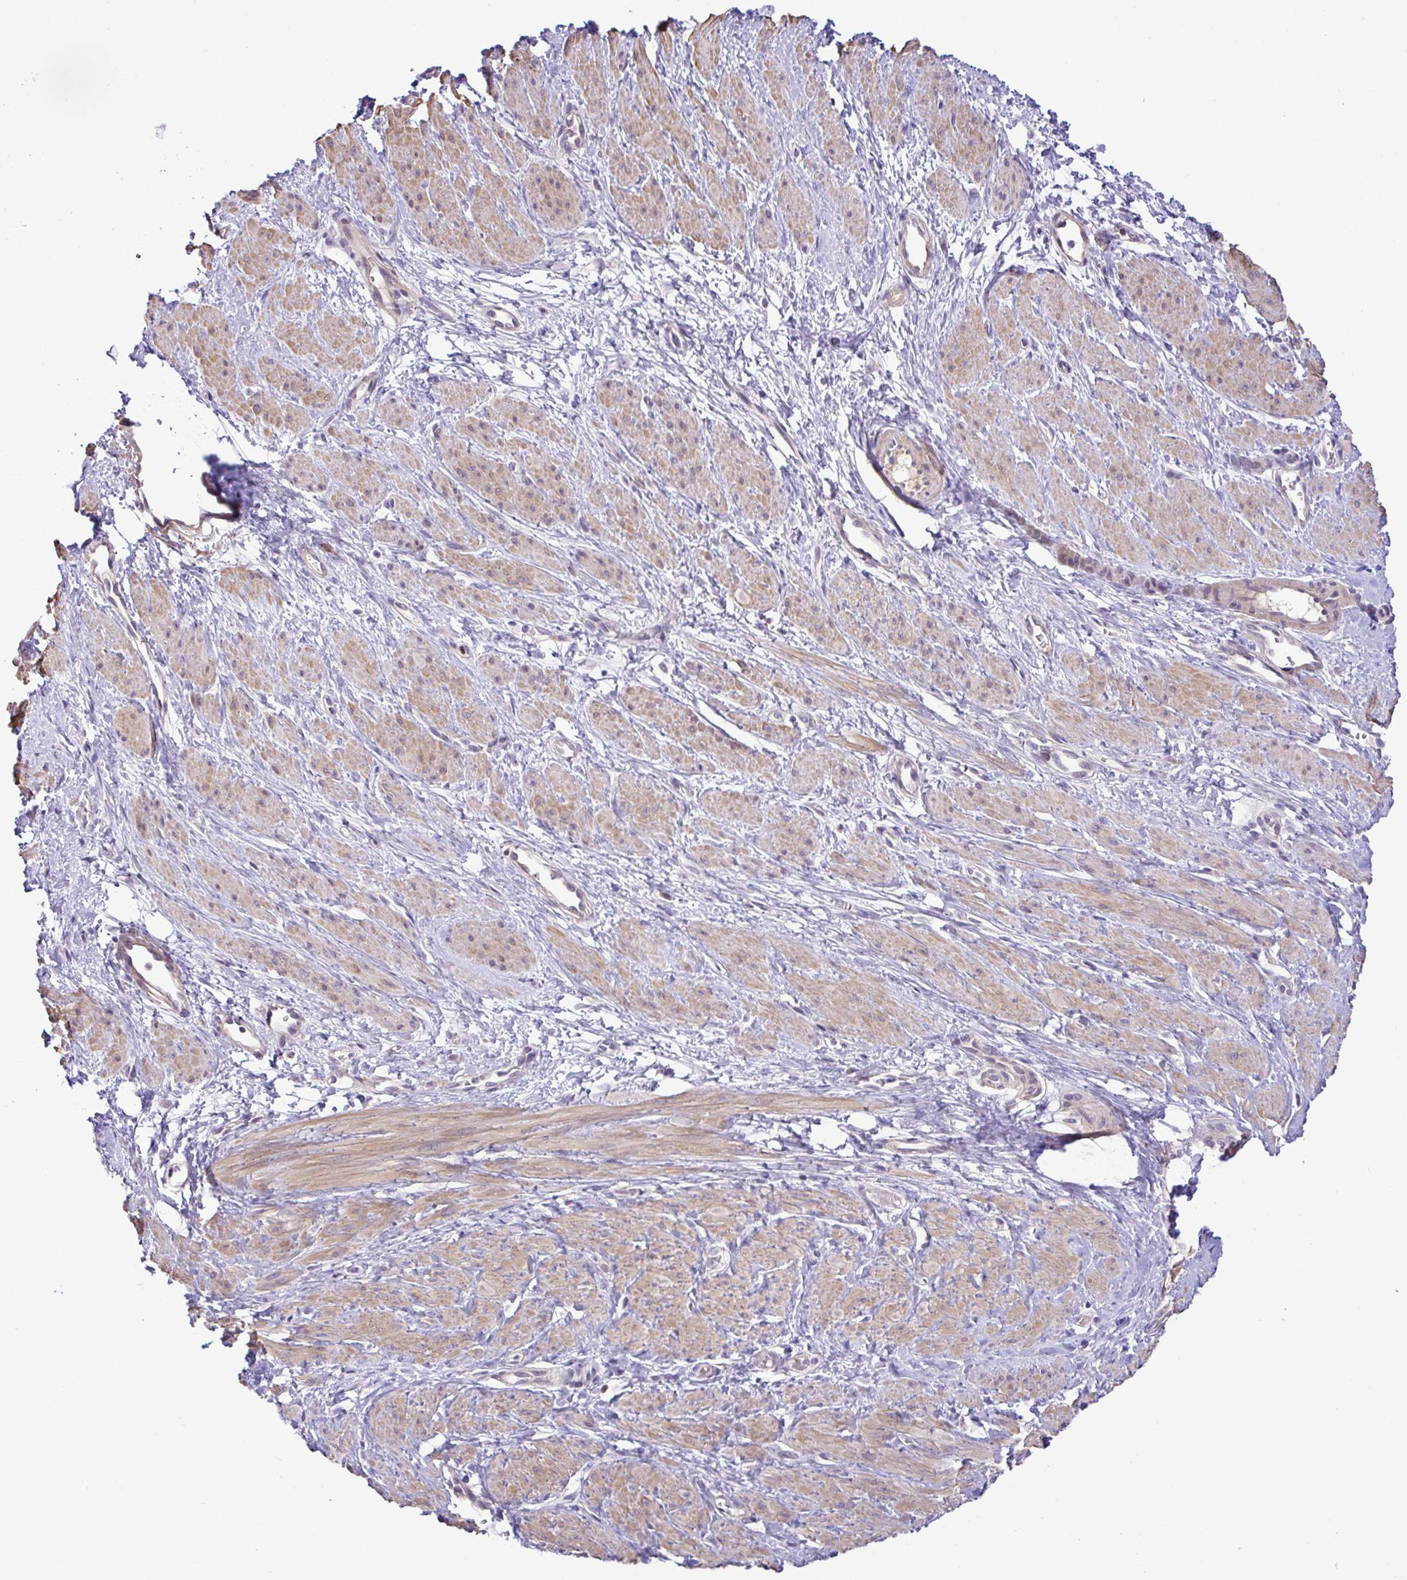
{"staining": {"intensity": "moderate", "quantity": "25%-75%", "location": "cytoplasmic/membranous"}, "tissue": "smooth muscle", "cell_type": "Smooth muscle cells", "image_type": "normal", "snomed": [{"axis": "morphology", "description": "Normal tissue, NOS"}, {"axis": "topography", "description": "Smooth muscle"}, {"axis": "topography", "description": "Uterus"}], "caption": "A brown stain shows moderate cytoplasmic/membranous positivity of a protein in smooth muscle cells of normal human smooth muscle. (IHC, brightfield microscopy, high magnification).", "gene": "SYNPO2L", "patient": {"sex": "female", "age": 39}}